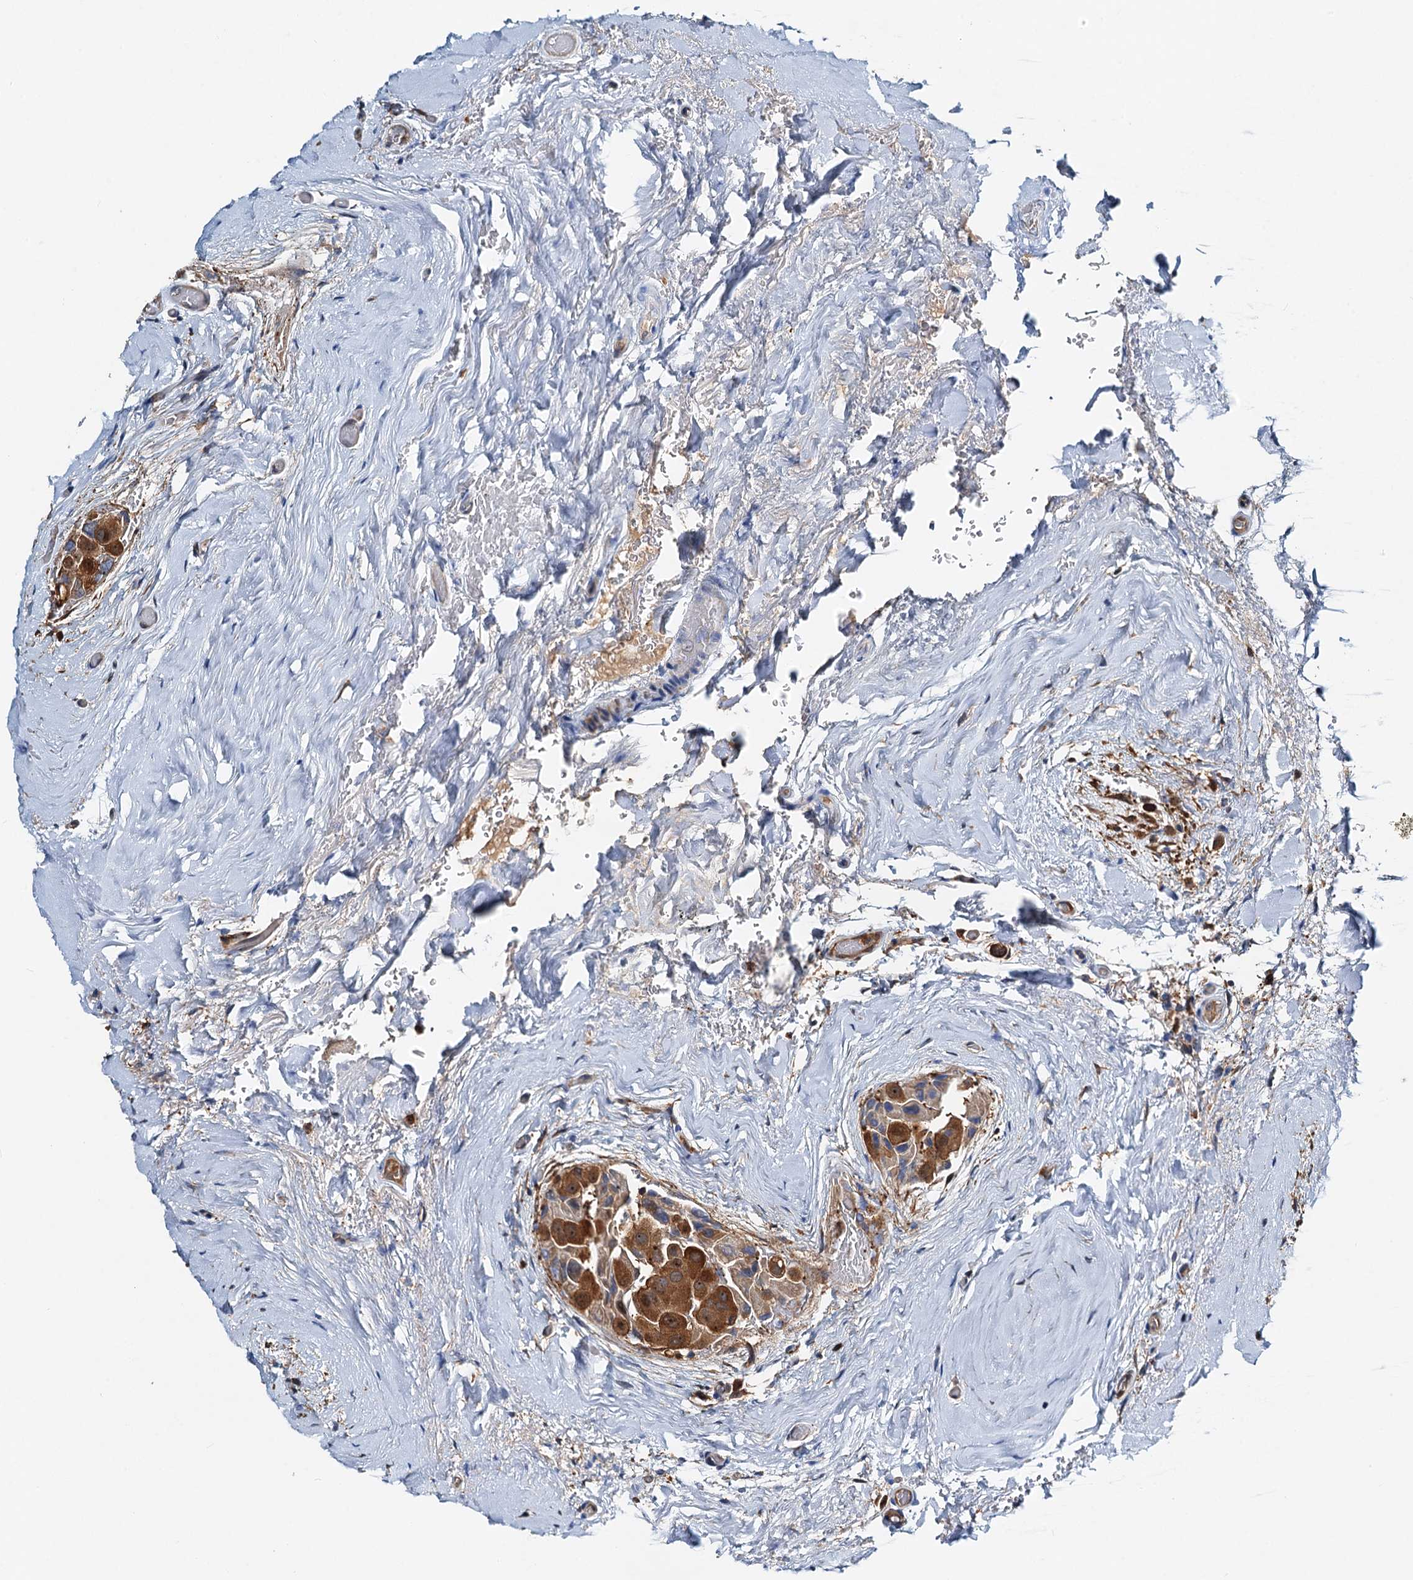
{"staining": {"intensity": "strong", "quantity": ">75%", "location": "cytoplasmic/membranous"}, "tissue": "thyroid cancer", "cell_type": "Tumor cells", "image_type": "cancer", "snomed": [{"axis": "morphology", "description": "Papillary adenocarcinoma, NOS"}, {"axis": "topography", "description": "Thyroid gland"}], "caption": "Thyroid papillary adenocarcinoma stained with DAB immunohistochemistry shows high levels of strong cytoplasmic/membranous expression in approximately >75% of tumor cells.", "gene": "USP6NL", "patient": {"sex": "male", "age": 33}}